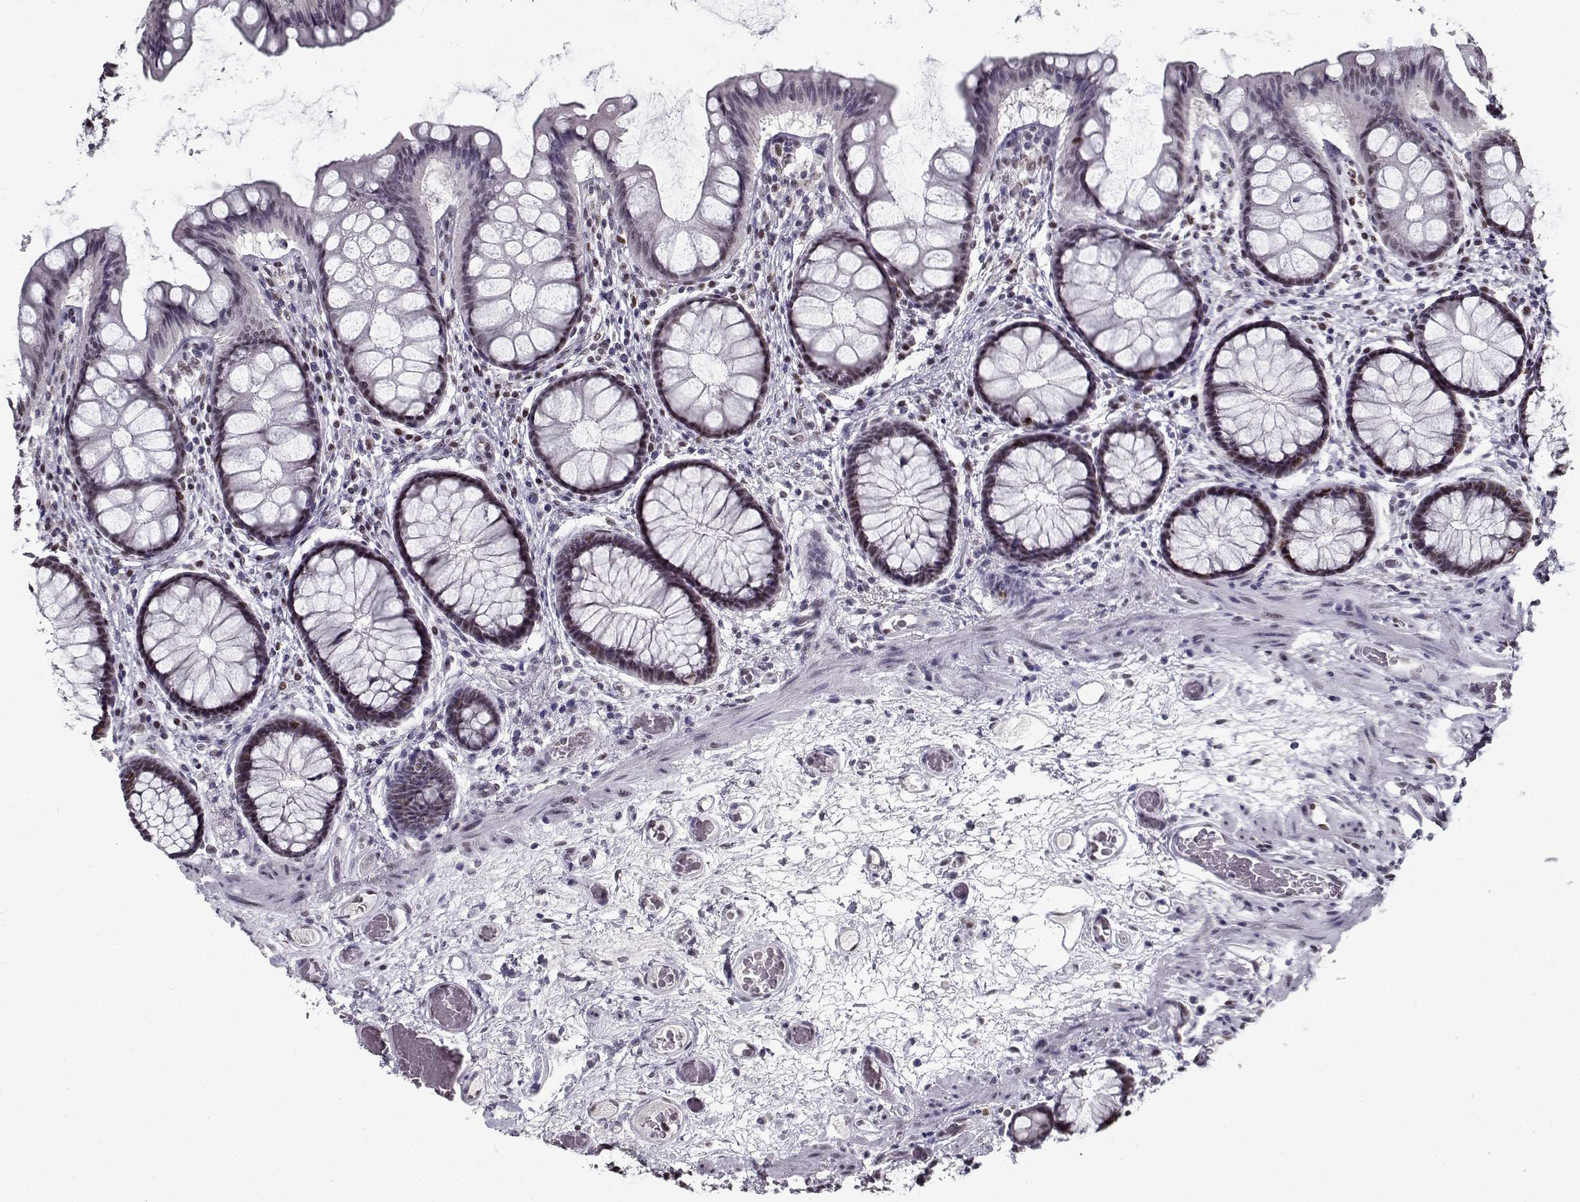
{"staining": {"intensity": "negative", "quantity": "none", "location": "none"}, "tissue": "colon", "cell_type": "Endothelial cells", "image_type": "normal", "snomed": [{"axis": "morphology", "description": "Normal tissue, NOS"}, {"axis": "topography", "description": "Colon"}], "caption": "DAB immunohistochemical staining of unremarkable colon exhibits no significant staining in endothelial cells. (DAB immunohistochemistry (IHC), high magnification).", "gene": "PRMT1", "patient": {"sex": "female", "age": 65}}